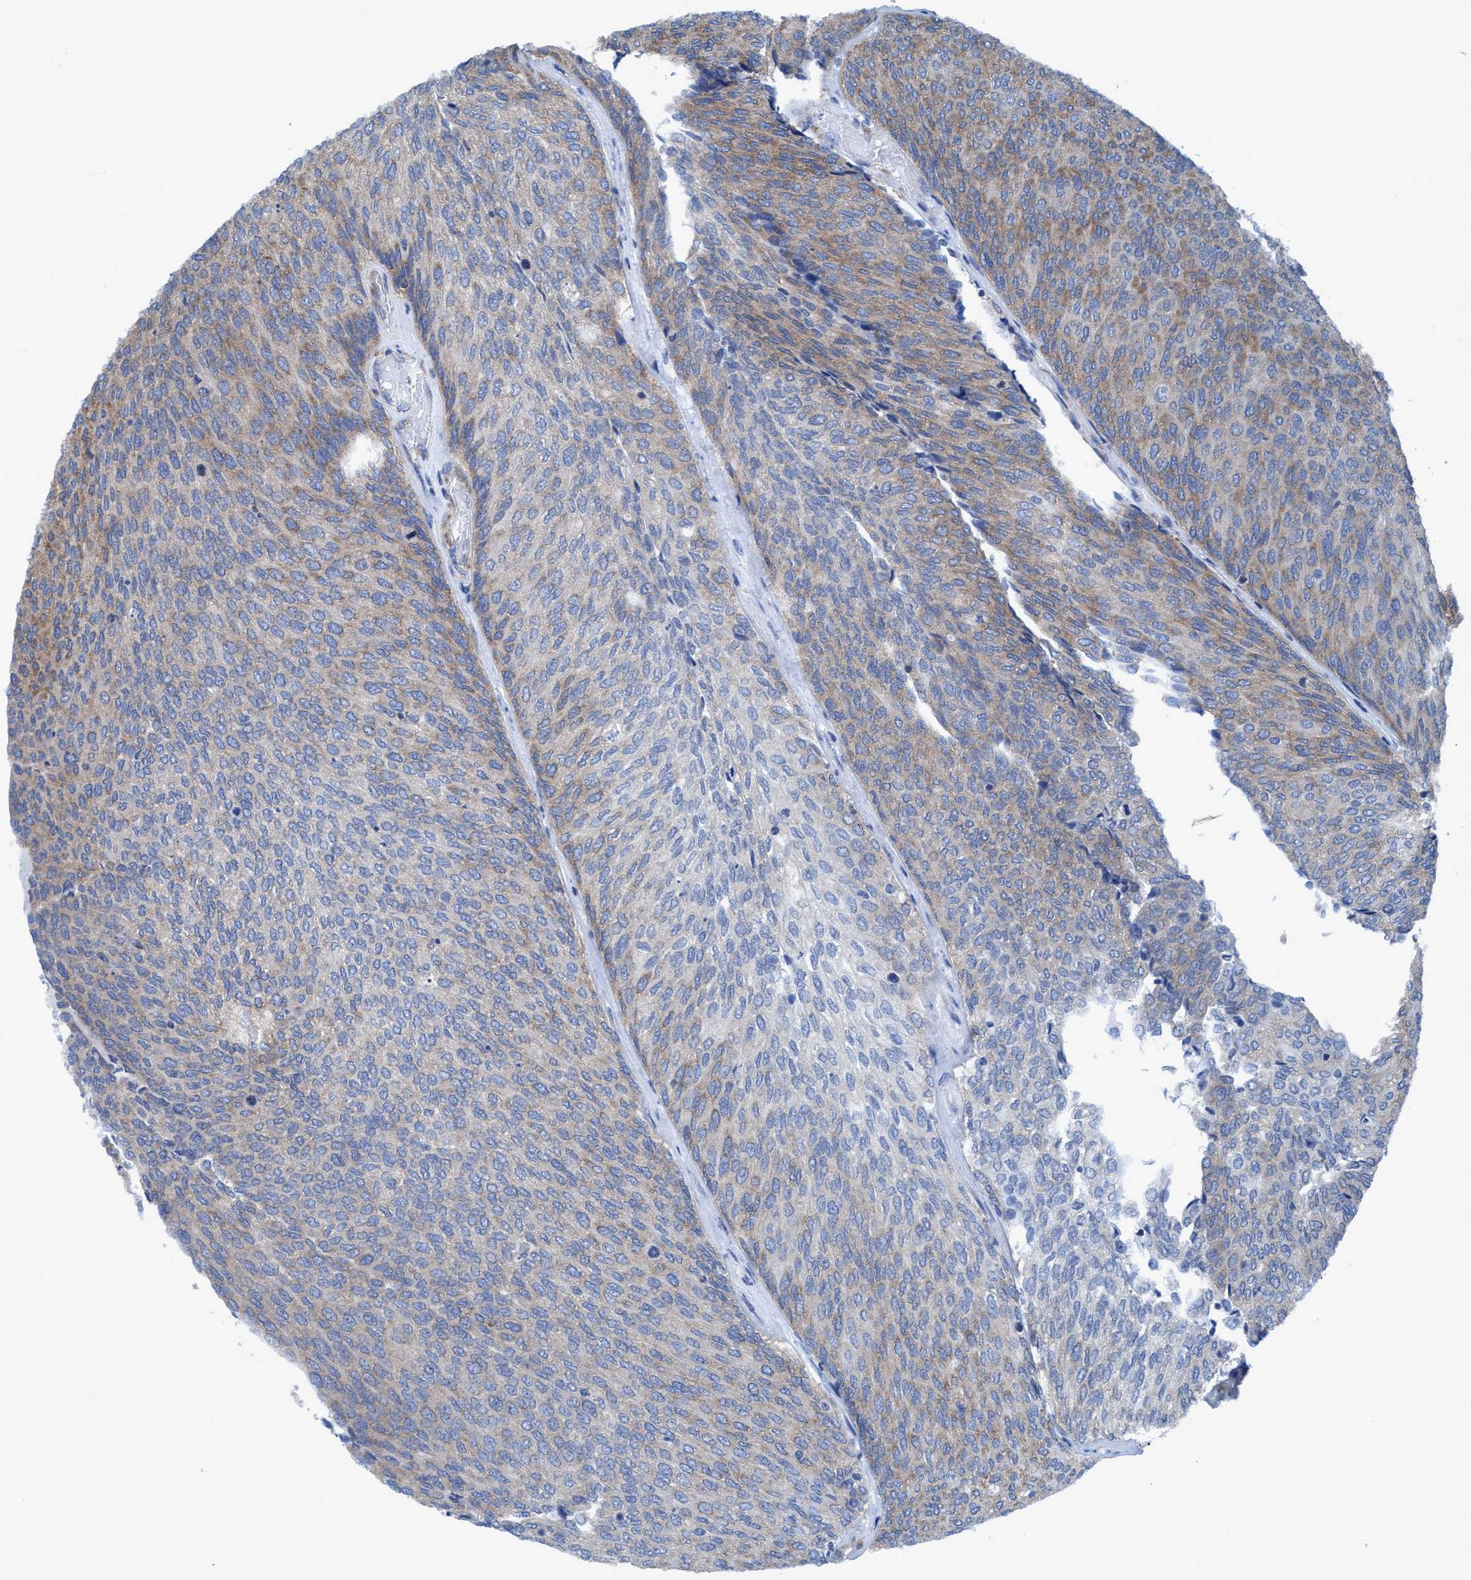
{"staining": {"intensity": "moderate", "quantity": "25%-75%", "location": "cytoplasmic/membranous"}, "tissue": "urothelial cancer", "cell_type": "Tumor cells", "image_type": "cancer", "snomed": [{"axis": "morphology", "description": "Urothelial carcinoma, Low grade"}, {"axis": "topography", "description": "Urinary bladder"}], "caption": "Tumor cells display medium levels of moderate cytoplasmic/membranous staining in approximately 25%-75% of cells in human urothelial cancer.", "gene": "NMT1", "patient": {"sex": "female", "age": 79}}